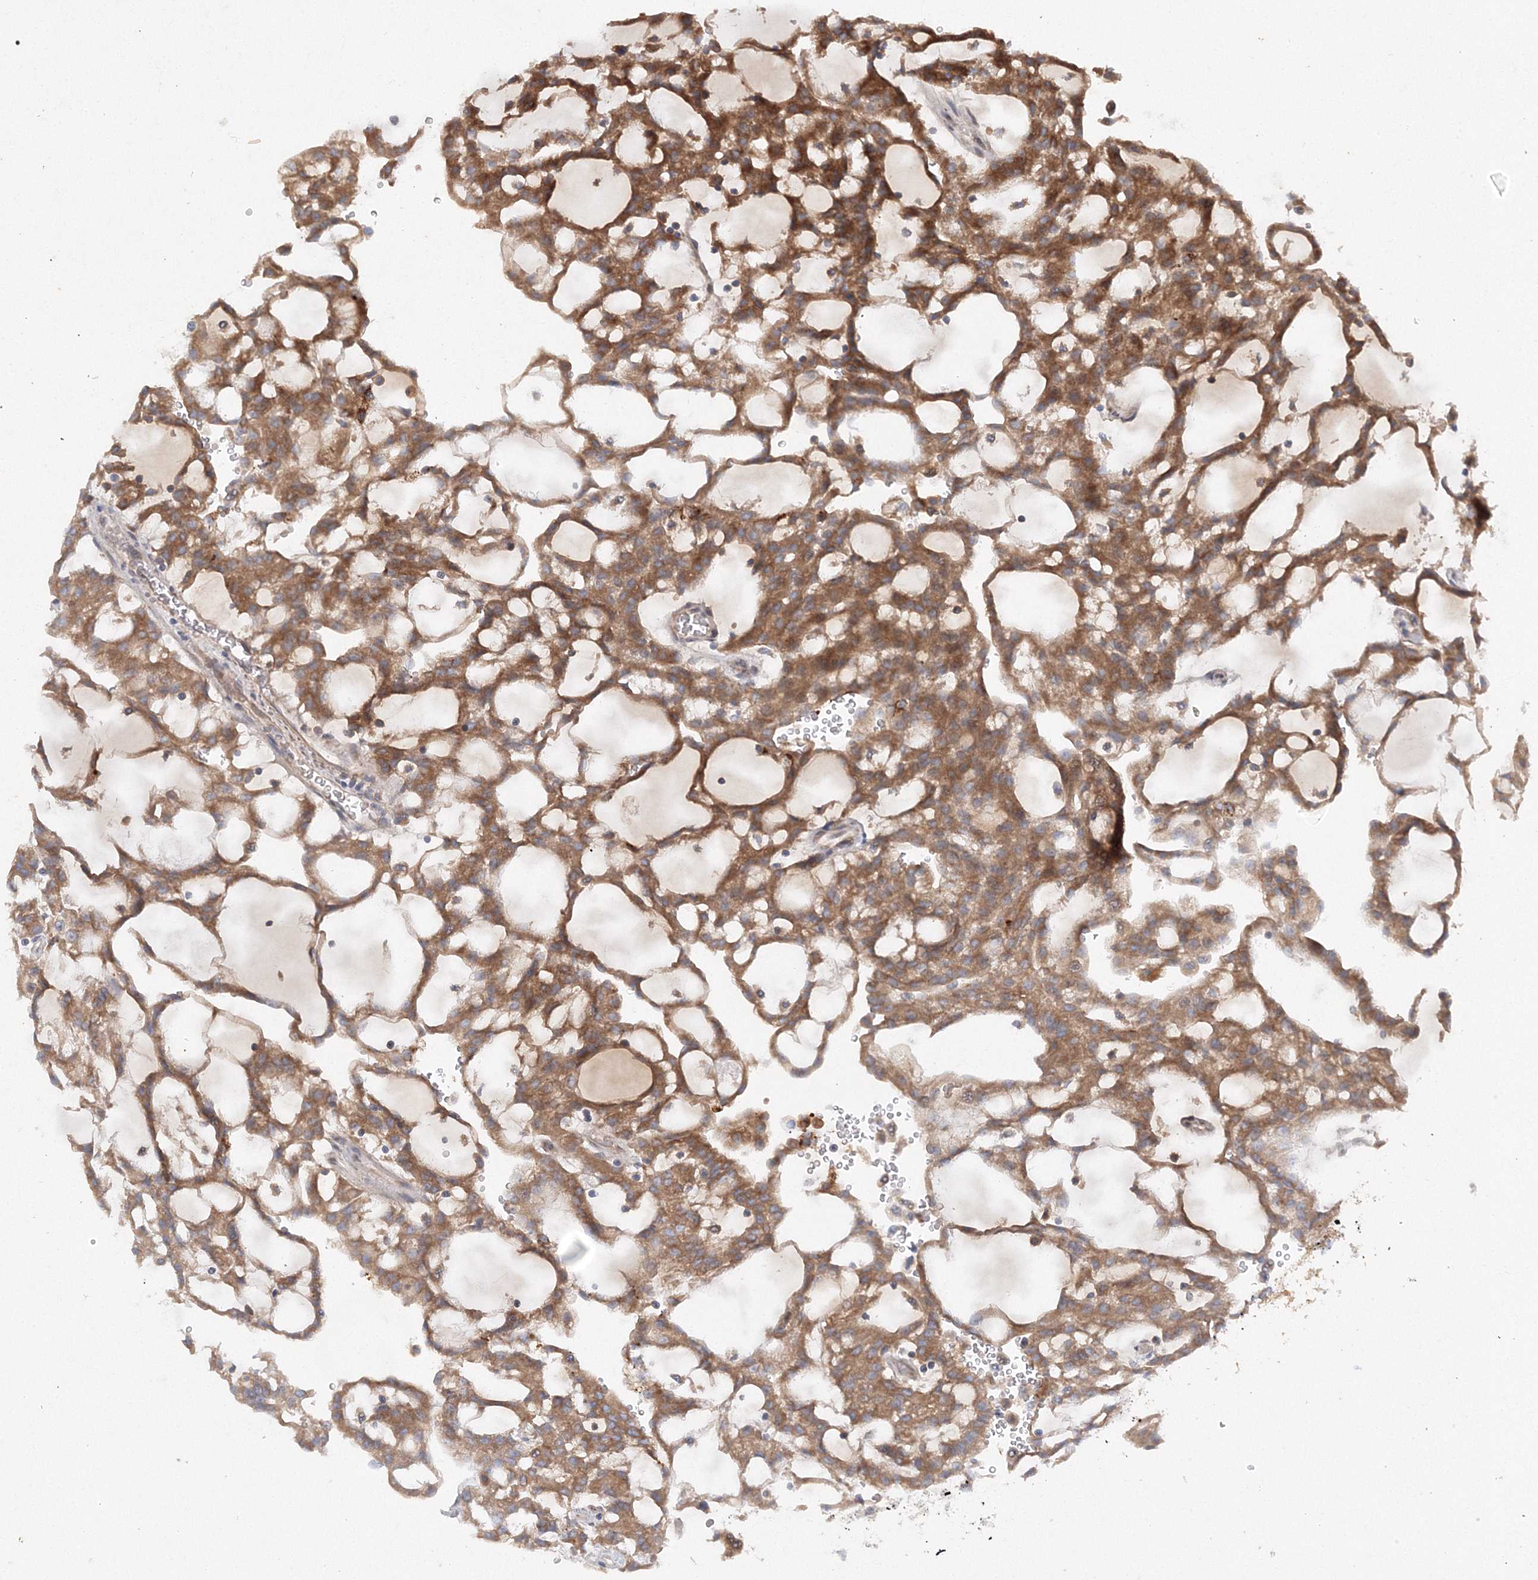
{"staining": {"intensity": "moderate", "quantity": ">75%", "location": "cytoplasmic/membranous"}, "tissue": "renal cancer", "cell_type": "Tumor cells", "image_type": "cancer", "snomed": [{"axis": "morphology", "description": "Adenocarcinoma, NOS"}, {"axis": "topography", "description": "Kidney"}], "caption": "Protein staining of renal cancer tissue exhibits moderate cytoplasmic/membranous staining in about >75% of tumor cells. The protein is shown in brown color, while the nuclei are stained blue.", "gene": "SLC36A1", "patient": {"sex": "male", "age": 63}}